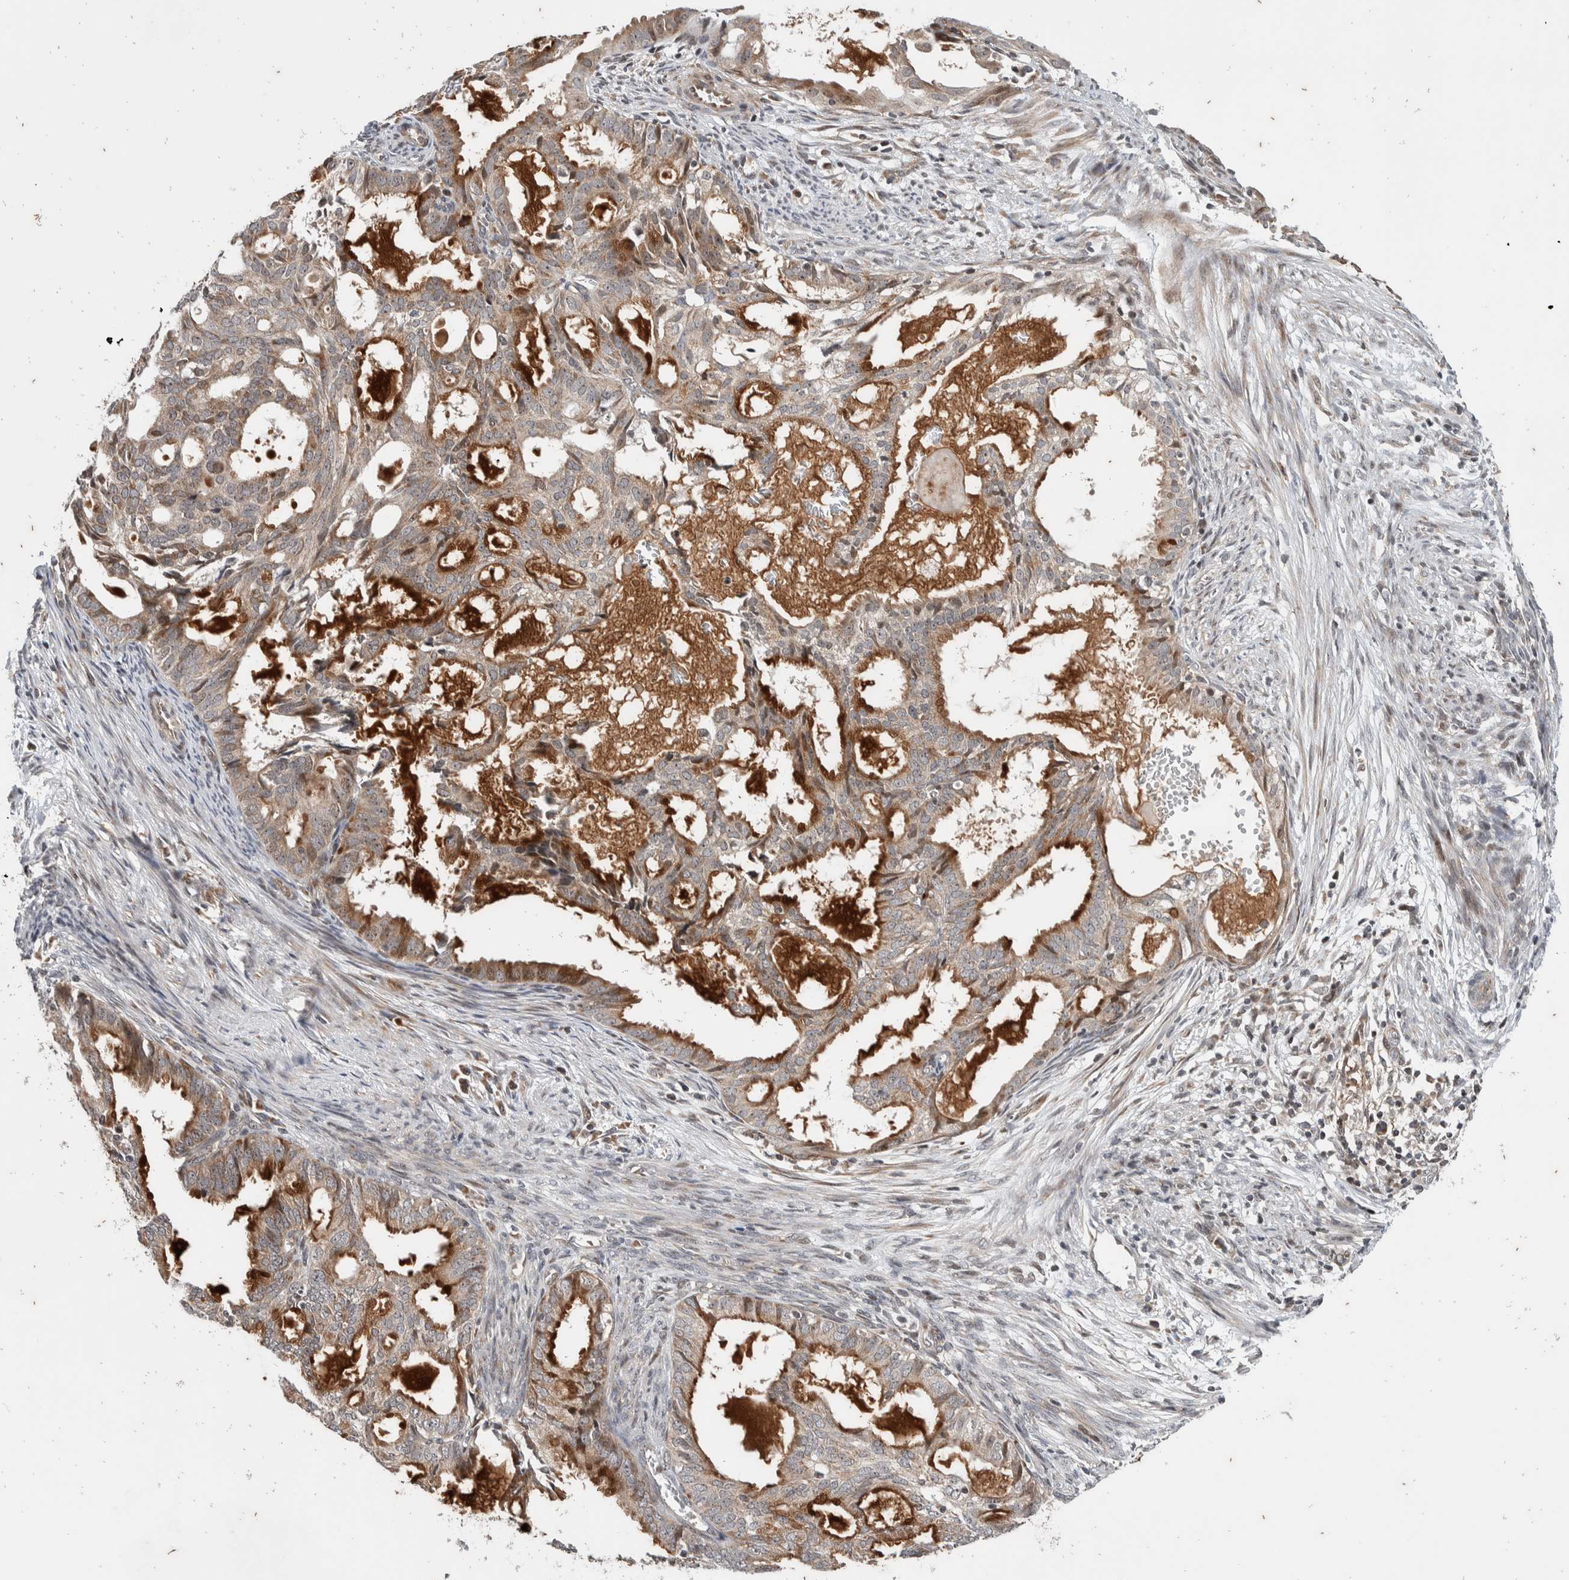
{"staining": {"intensity": "moderate", "quantity": "25%-75%", "location": "cytoplasmic/membranous"}, "tissue": "endometrial cancer", "cell_type": "Tumor cells", "image_type": "cancer", "snomed": [{"axis": "morphology", "description": "Adenocarcinoma, NOS"}, {"axis": "topography", "description": "Endometrium"}], "caption": "Protein analysis of endometrial adenocarcinoma tissue demonstrates moderate cytoplasmic/membranous staining in about 25%-75% of tumor cells. The staining is performed using DAB brown chromogen to label protein expression. The nuclei are counter-stained blue using hematoxylin.", "gene": "ATXN7L1", "patient": {"sex": "female", "age": 58}}